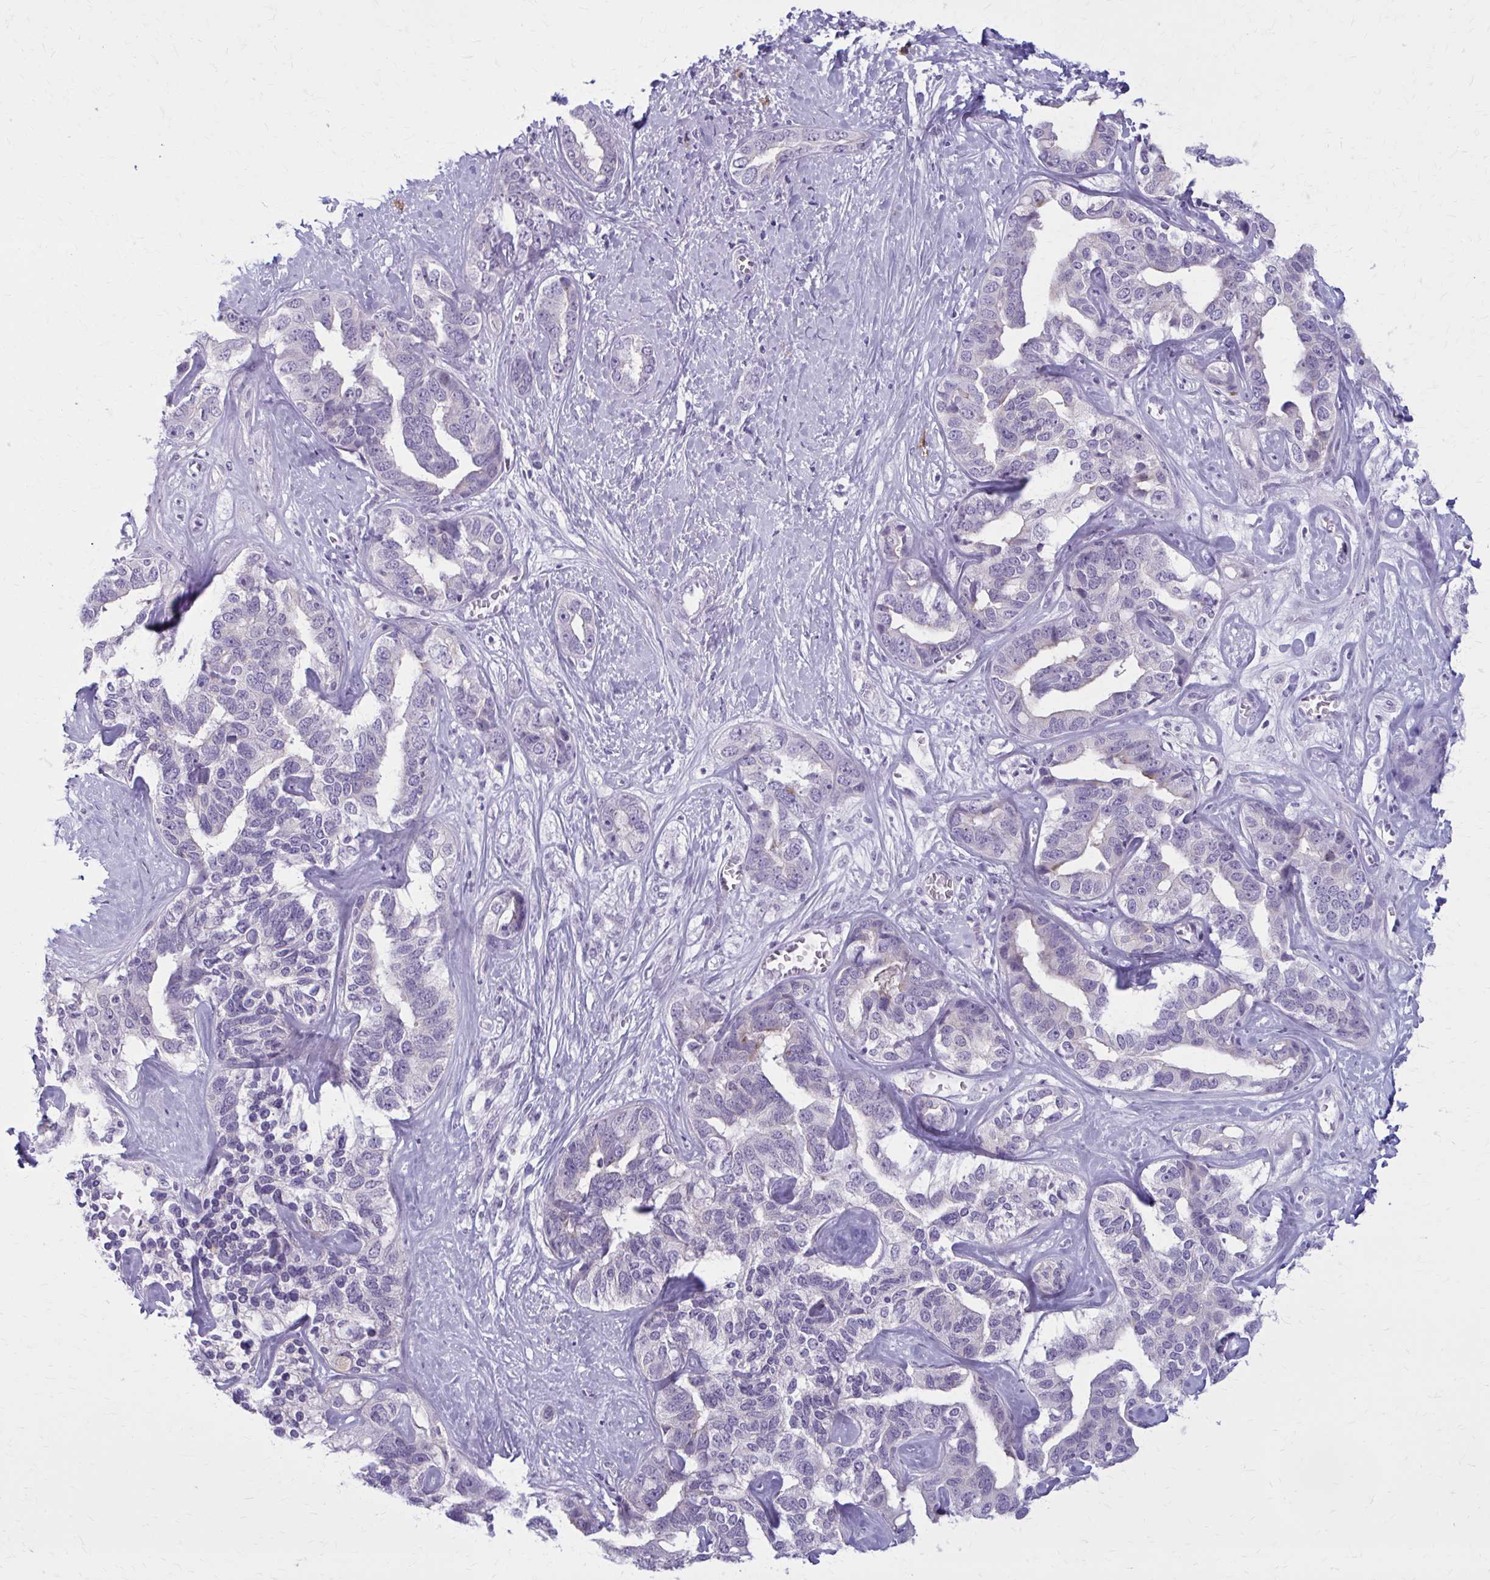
{"staining": {"intensity": "negative", "quantity": "none", "location": "none"}, "tissue": "liver cancer", "cell_type": "Tumor cells", "image_type": "cancer", "snomed": [{"axis": "morphology", "description": "Cholangiocarcinoma"}, {"axis": "topography", "description": "Liver"}], "caption": "Immunohistochemical staining of human liver cancer demonstrates no significant staining in tumor cells.", "gene": "CD38", "patient": {"sex": "male", "age": 59}}